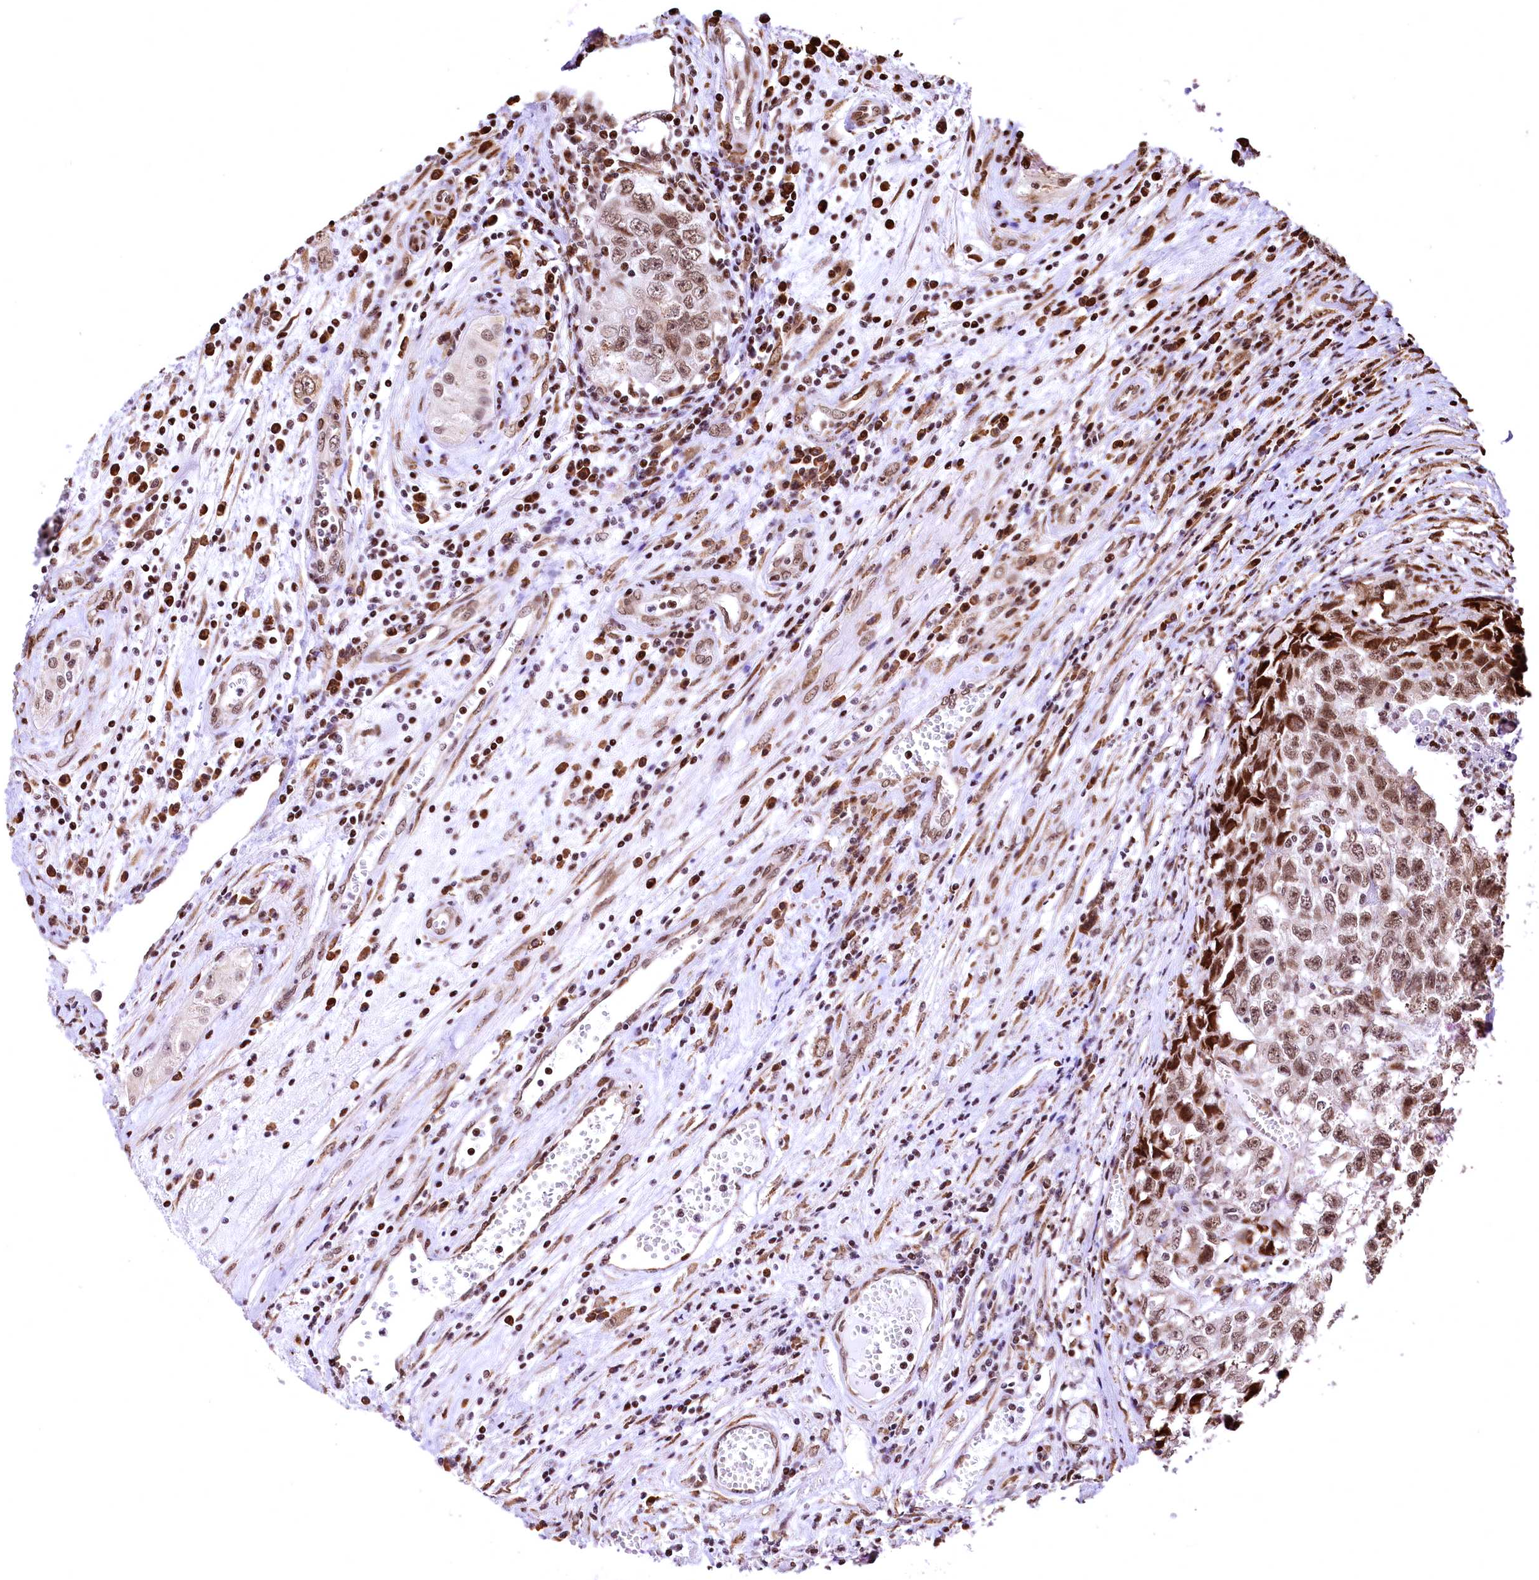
{"staining": {"intensity": "moderate", "quantity": ">75%", "location": "nuclear"}, "tissue": "testis cancer", "cell_type": "Tumor cells", "image_type": "cancer", "snomed": [{"axis": "morphology", "description": "Seminoma, NOS"}, {"axis": "morphology", "description": "Carcinoma, Embryonal, NOS"}, {"axis": "topography", "description": "Testis"}], "caption": "Immunohistochemistry staining of testis cancer (seminoma), which displays medium levels of moderate nuclear staining in approximately >75% of tumor cells indicating moderate nuclear protein staining. The staining was performed using DAB (brown) for protein detection and nuclei were counterstained in hematoxylin (blue).", "gene": "PDS5B", "patient": {"sex": "male", "age": 43}}